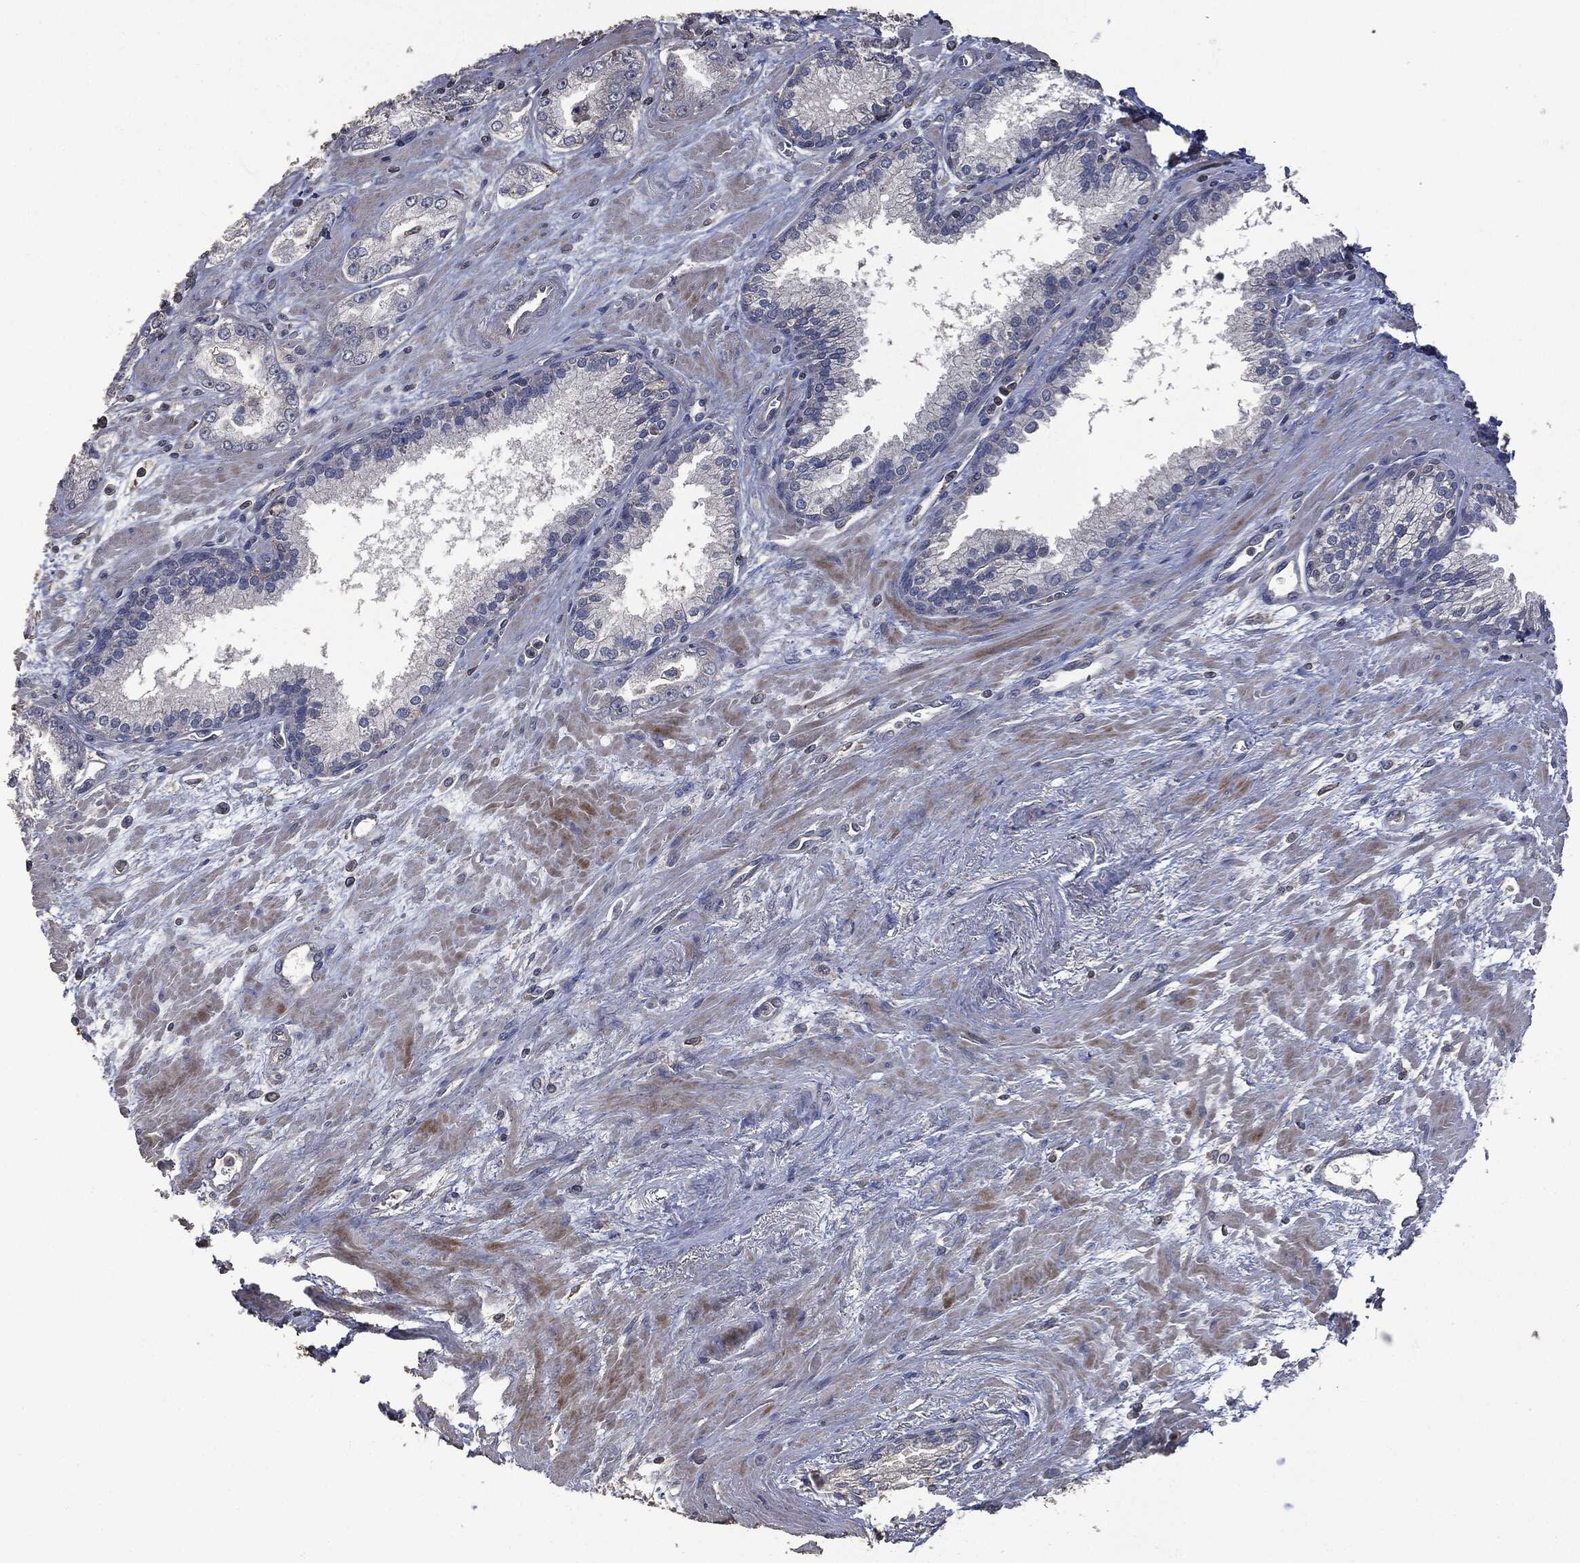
{"staining": {"intensity": "negative", "quantity": "none", "location": "none"}, "tissue": "prostate cancer", "cell_type": "Tumor cells", "image_type": "cancer", "snomed": [{"axis": "morphology", "description": "Adenocarcinoma, Medium grade"}, {"axis": "topography", "description": "Prostate"}], "caption": "Tumor cells show no significant positivity in prostate cancer (adenocarcinoma (medium-grade)).", "gene": "MSLN", "patient": {"sex": "male", "age": 71}}